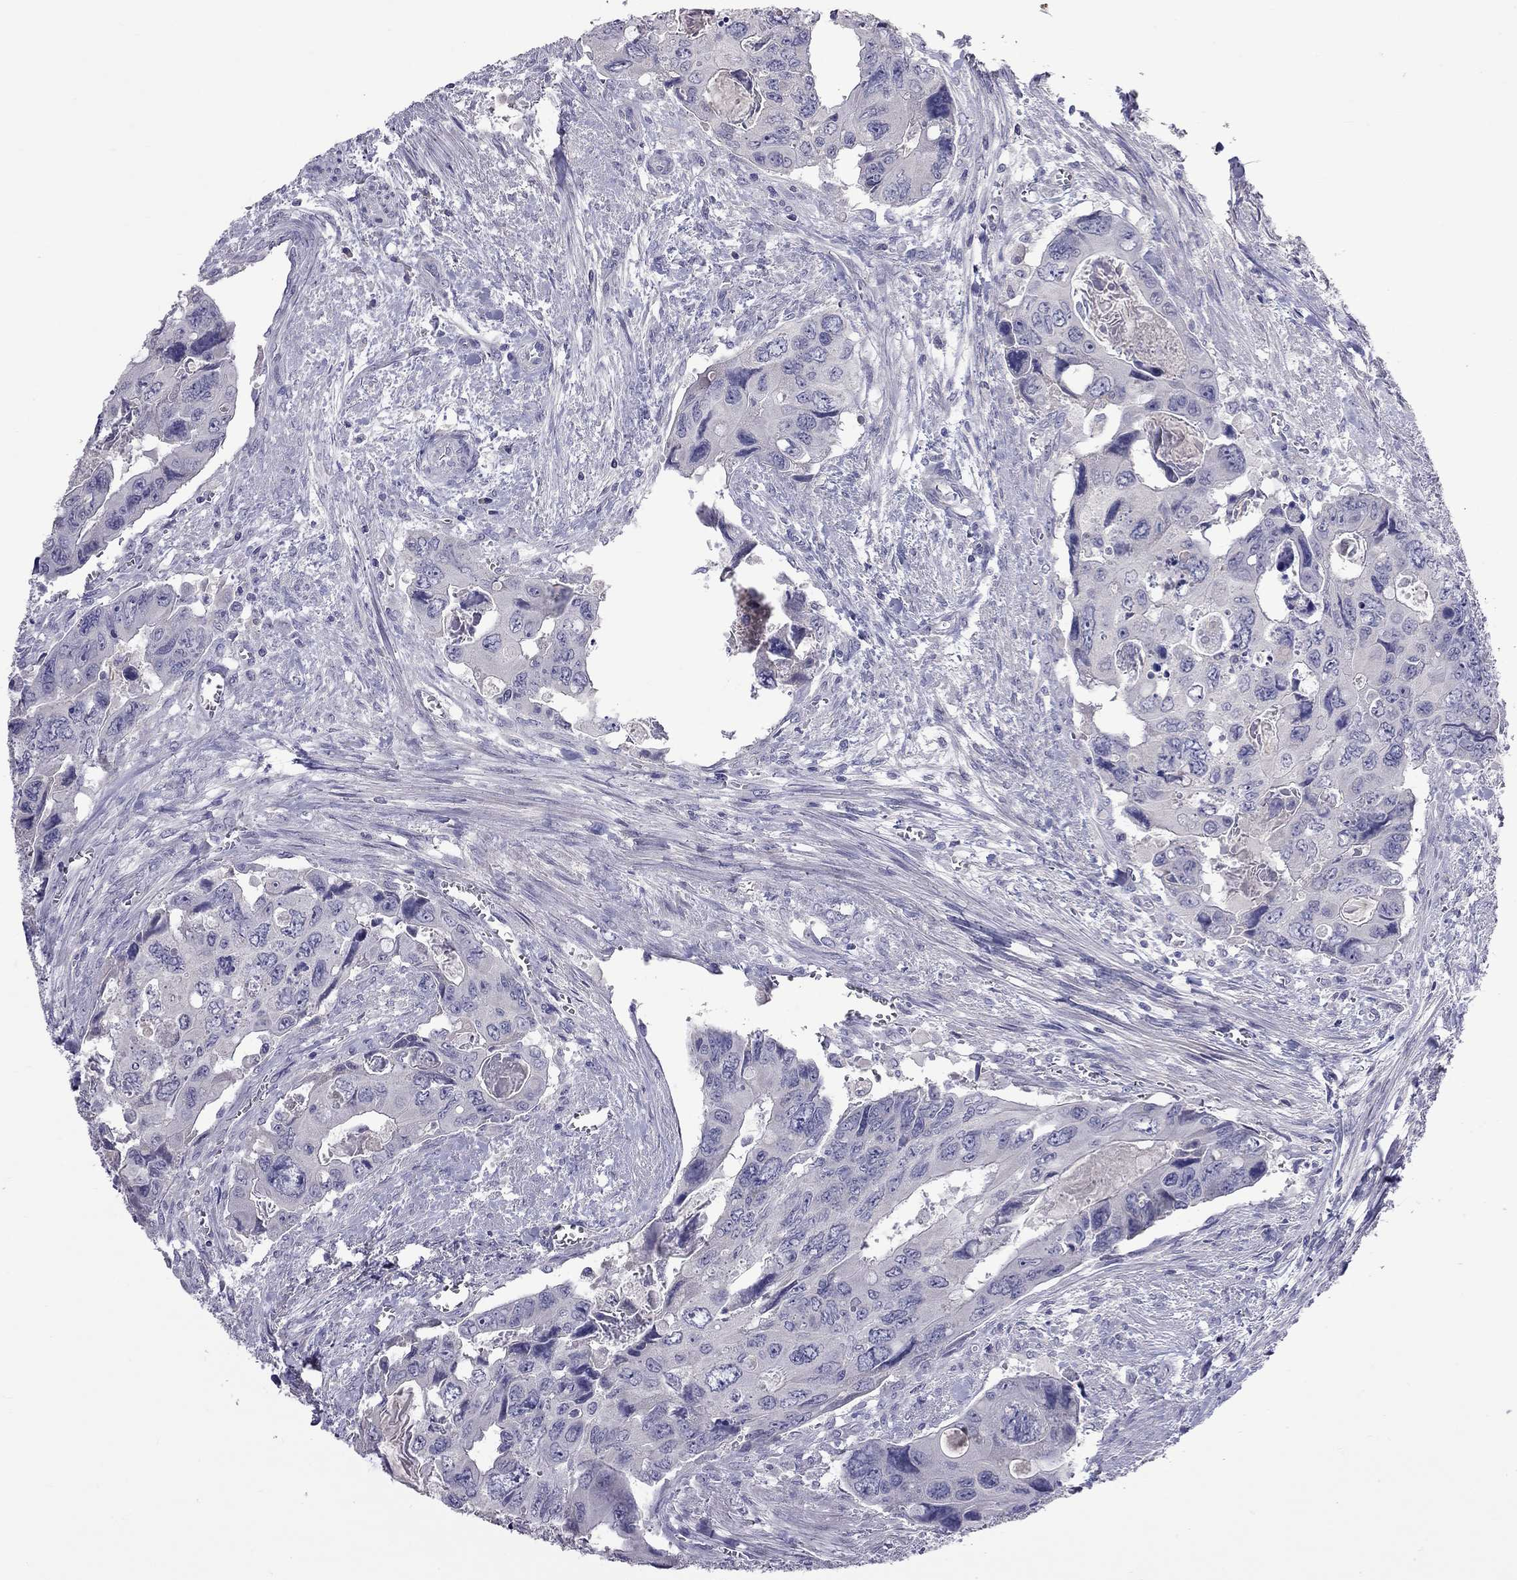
{"staining": {"intensity": "negative", "quantity": "none", "location": "none"}, "tissue": "colorectal cancer", "cell_type": "Tumor cells", "image_type": "cancer", "snomed": [{"axis": "morphology", "description": "Adenocarcinoma, NOS"}, {"axis": "topography", "description": "Rectum"}], "caption": "Immunohistochemistry histopathology image of human colorectal cancer stained for a protein (brown), which exhibits no staining in tumor cells.", "gene": "CFAP91", "patient": {"sex": "male", "age": 62}}